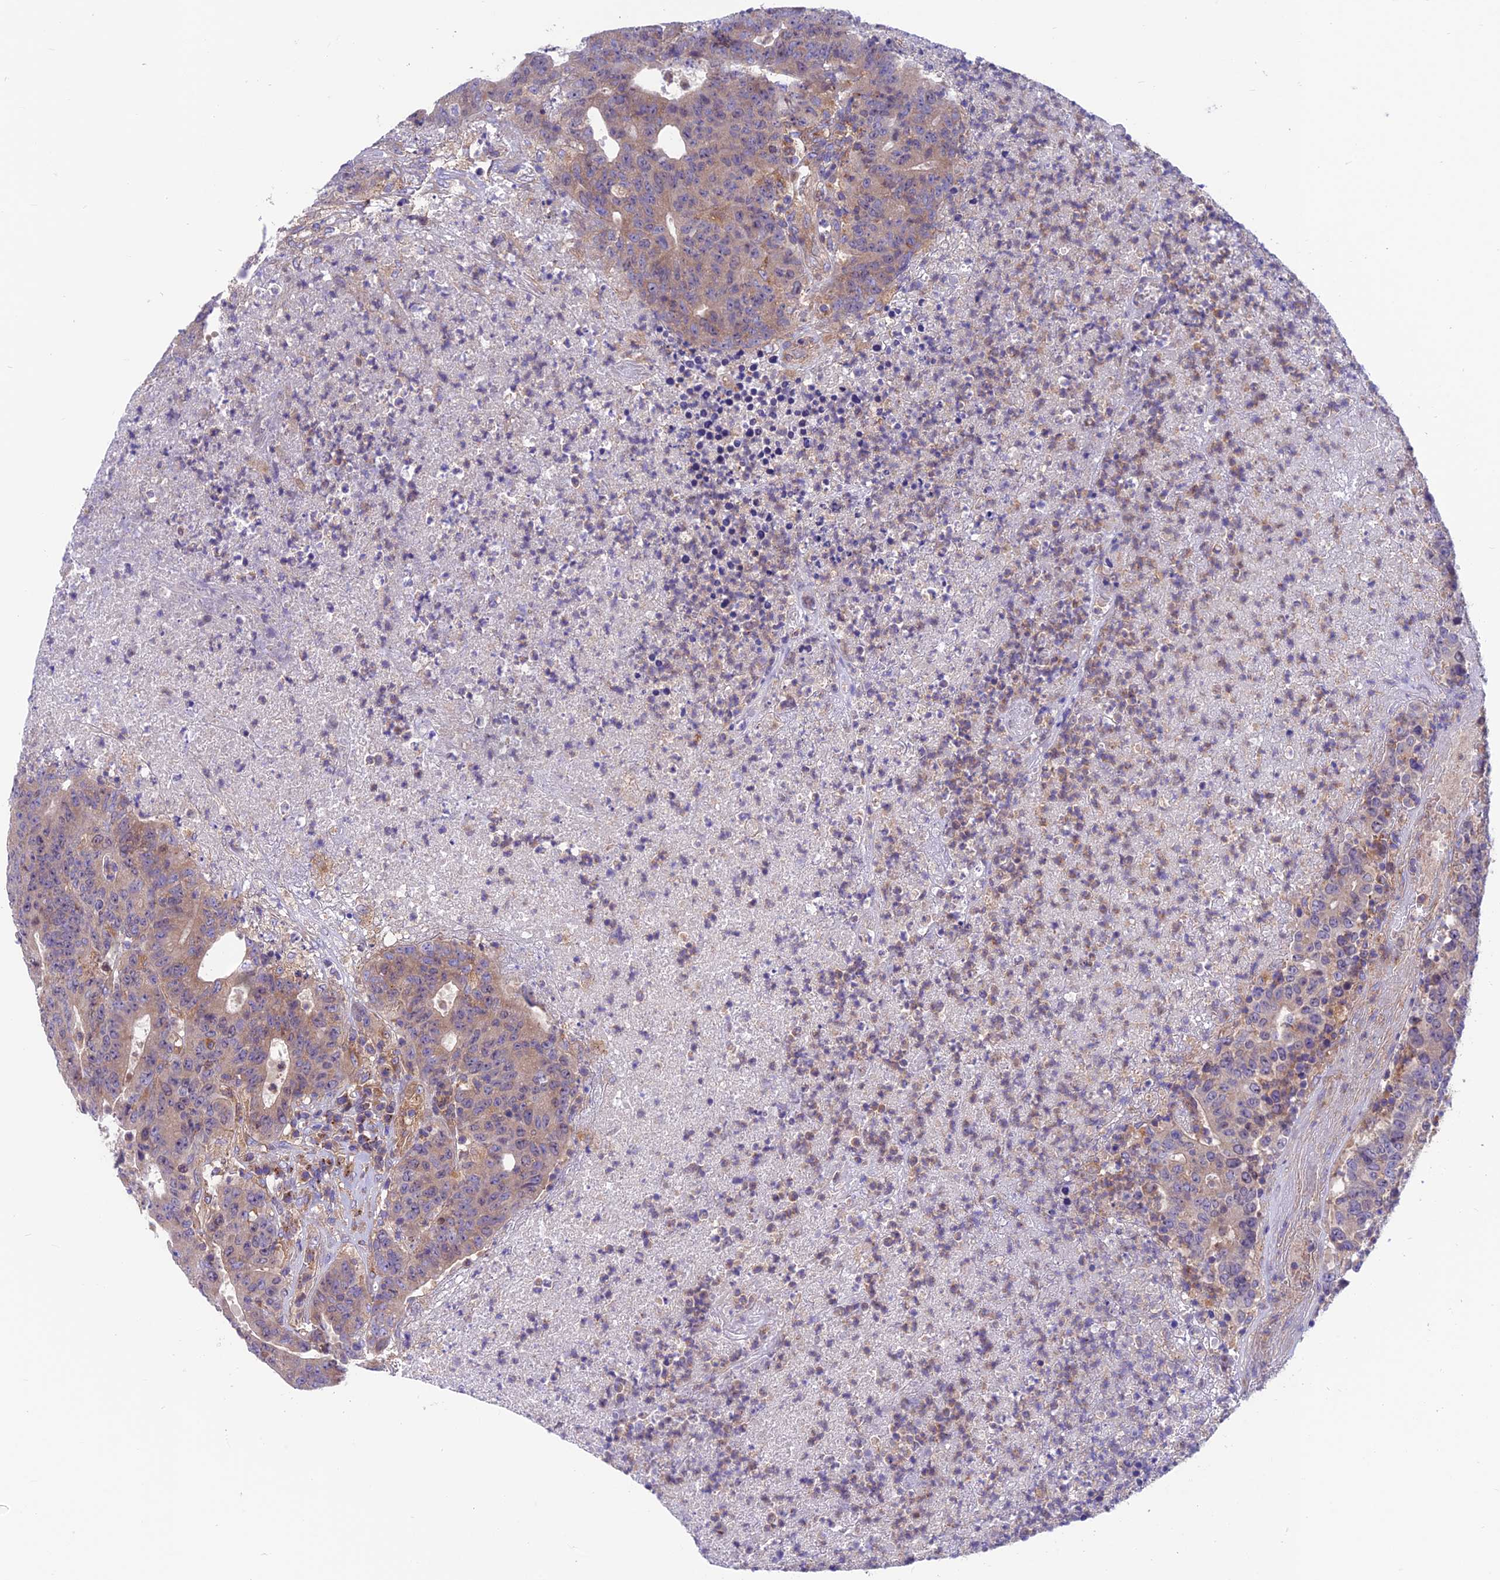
{"staining": {"intensity": "weak", "quantity": ">75%", "location": "cytoplasmic/membranous"}, "tissue": "colorectal cancer", "cell_type": "Tumor cells", "image_type": "cancer", "snomed": [{"axis": "morphology", "description": "Adenocarcinoma, NOS"}, {"axis": "topography", "description": "Colon"}], "caption": "This is a histology image of immunohistochemistry staining of adenocarcinoma (colorectal), which shows weak expression in the cytoplasmic/membranous of tumor cells.", "gene": "VPS16", "patient": {"sex": "female", "age": 75}}